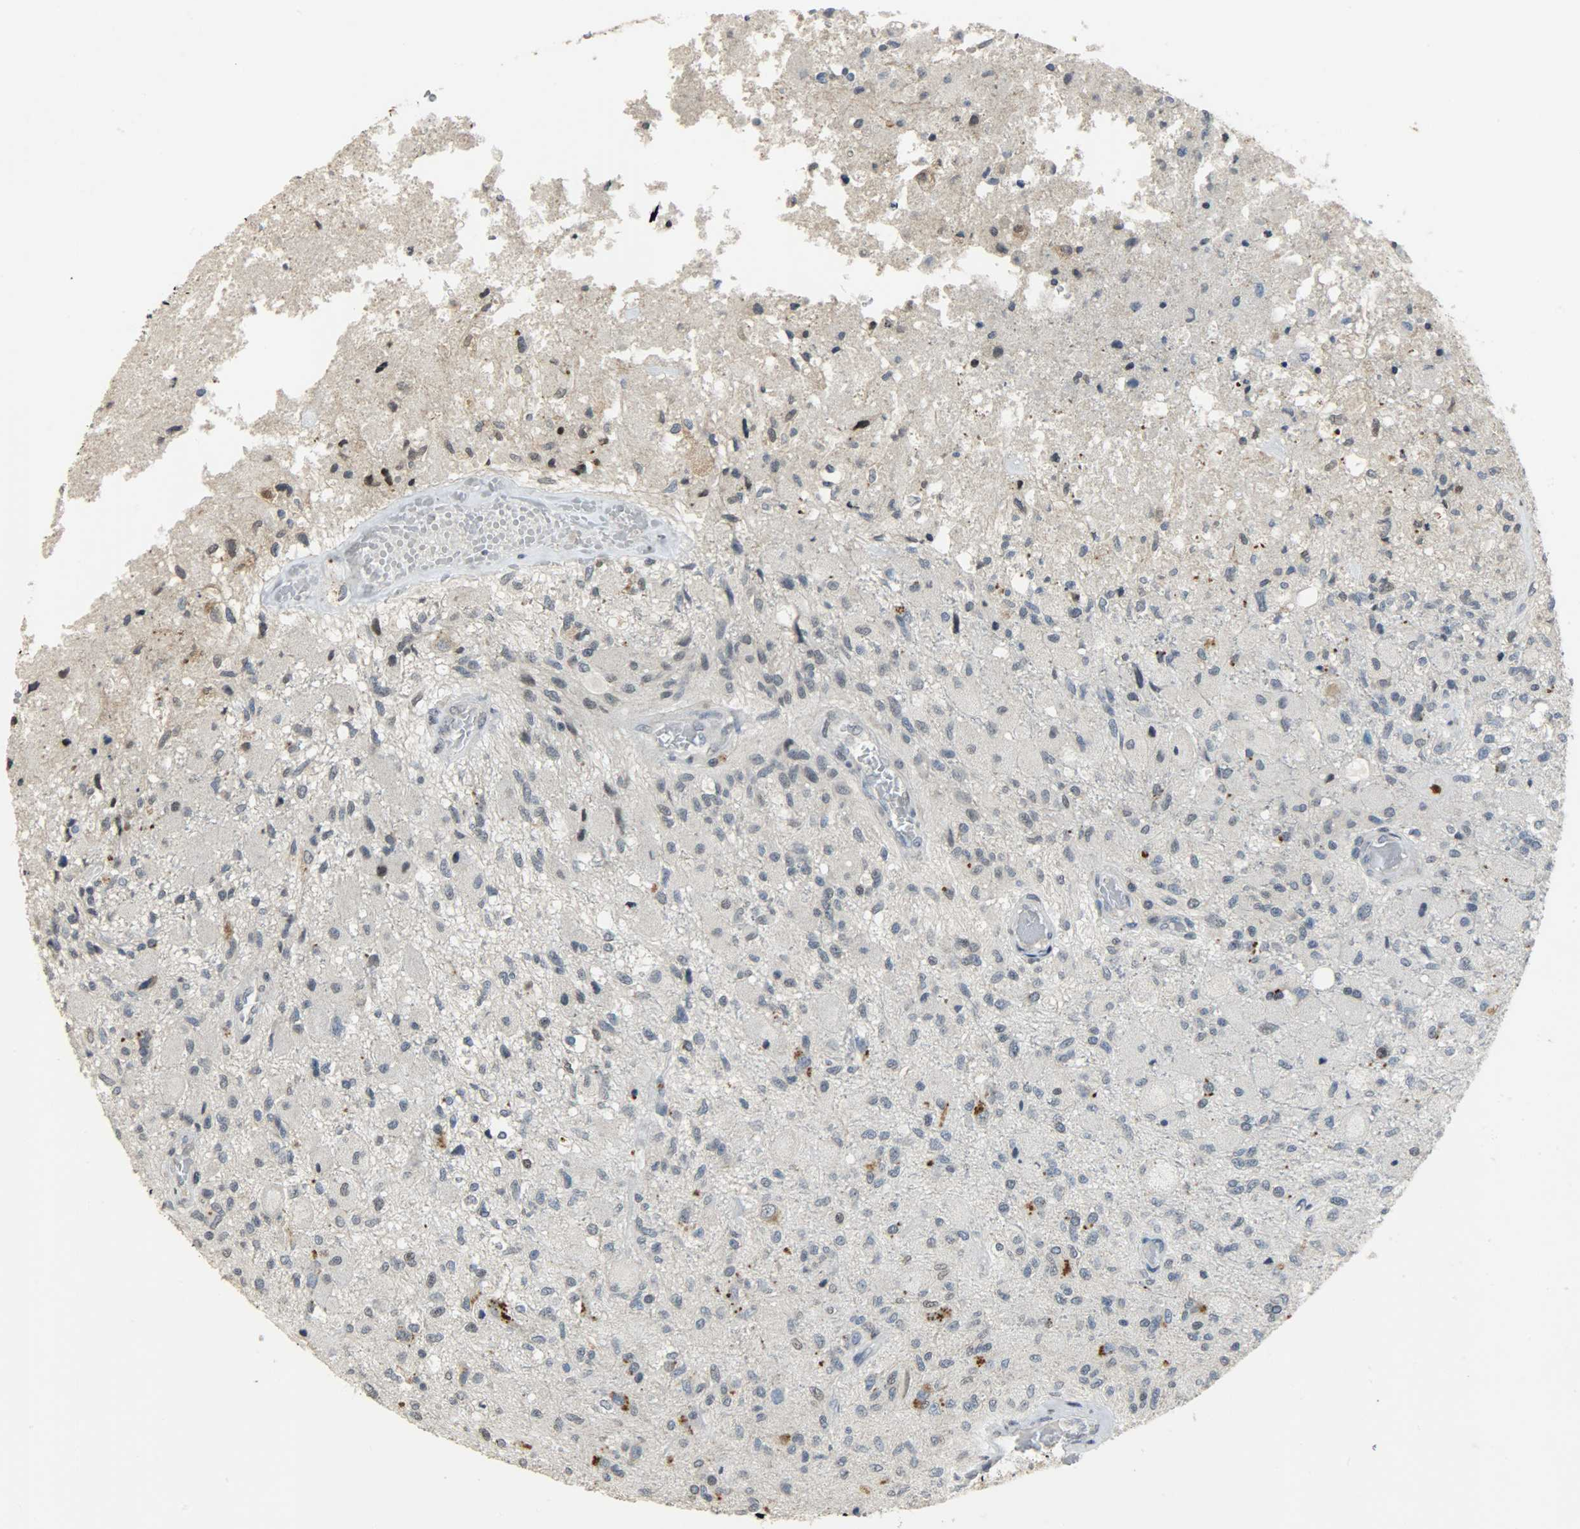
{"staining": {"intensity": "strong", "quantity": ">75%", "location": "cytoplasmic/membranous"}, "tissue": "glioma", "cell_type": "Tumor cells", "image_type": "cancer", "snomed": [{"axis": "morphology", "description": "Normal tissue, NOS"}, {"axis": "morphology", "description": "Glioma, malignant, High grade"}, {"axis": "topography", "description": "Cerebral cortex"}], "caption": "Malignant high-grade glioma stained for a protein (brown) reveals strong cytoplasmic/membranous positive positivity in approximately >75% of tumor cells.", "gene": "DNAJB6", "patient": {"sex": "male", "age": 77}}